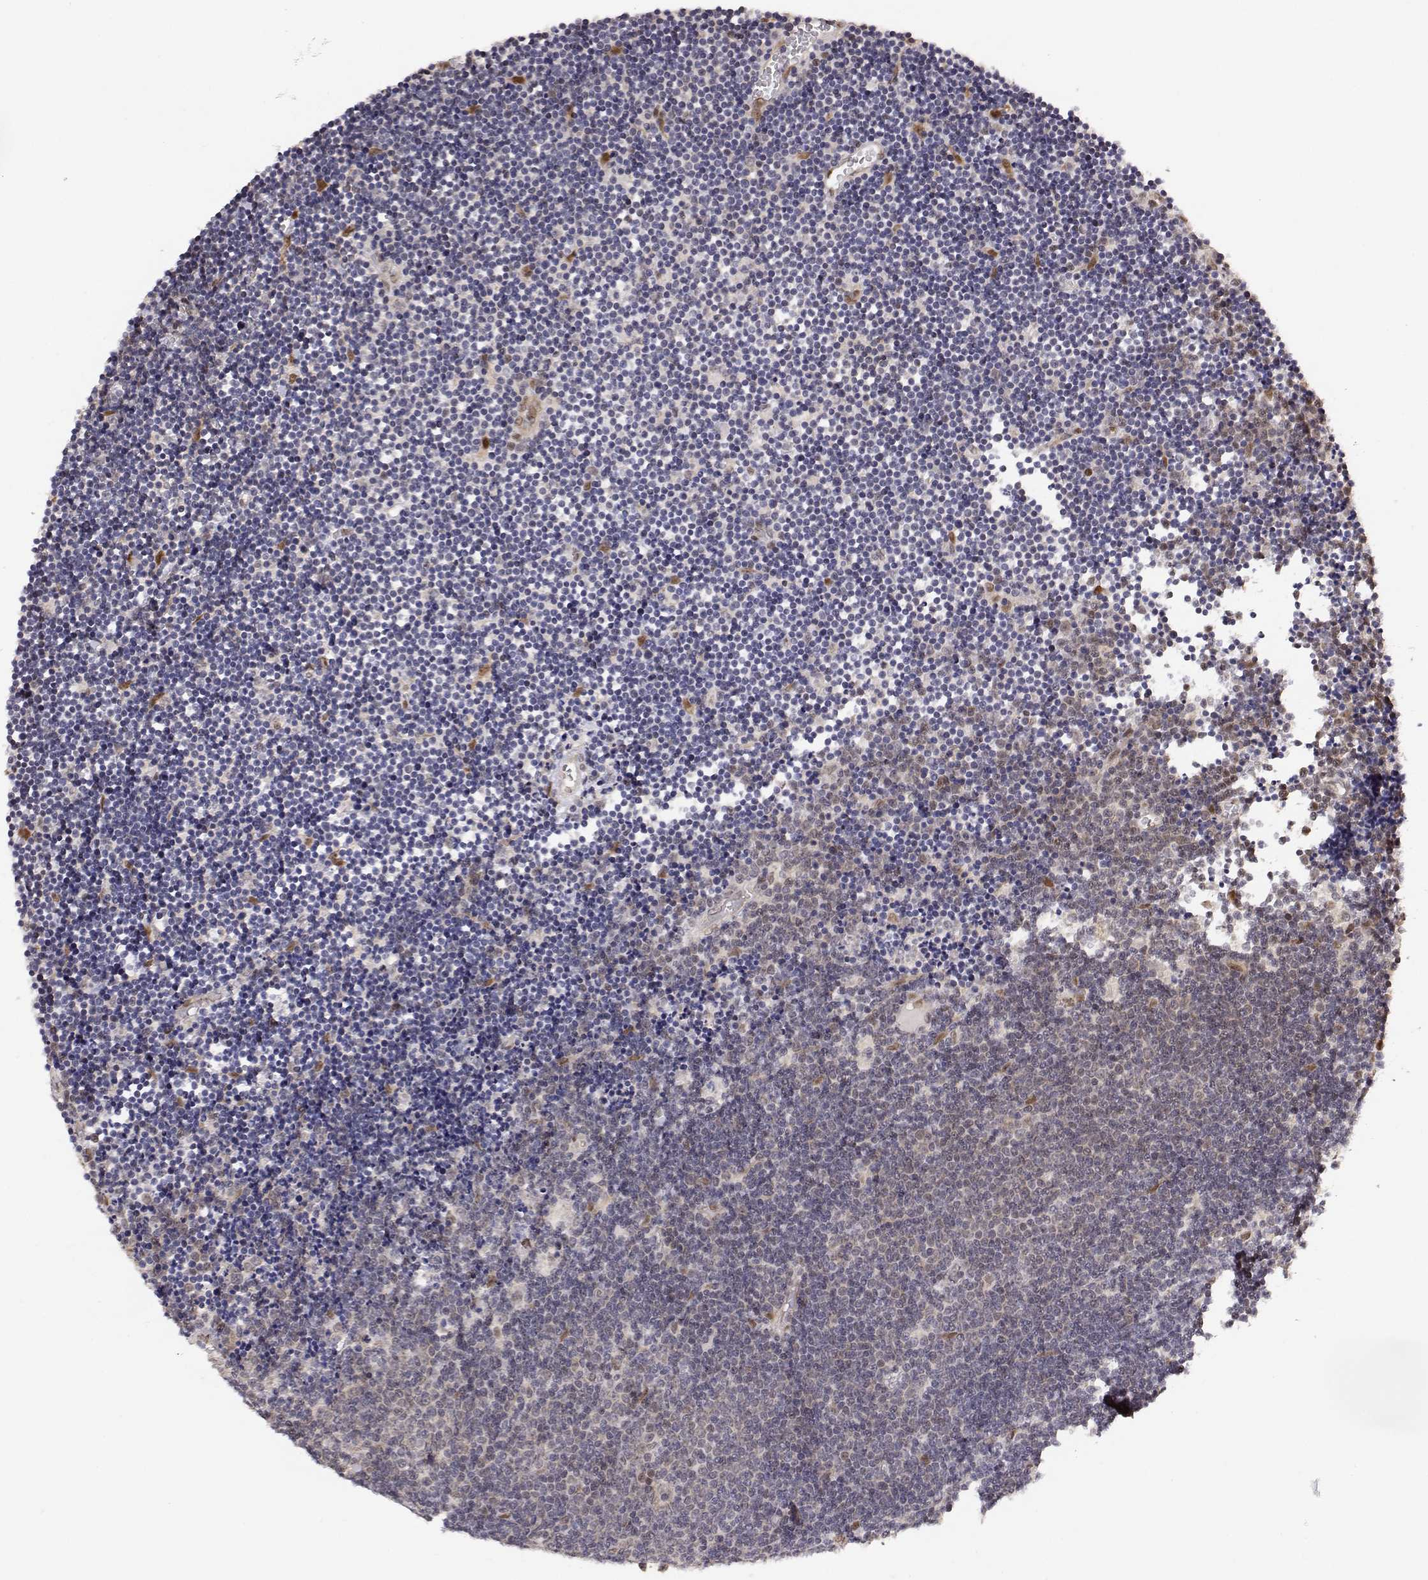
{"staining": {"intensity": "negative", "quantity": "none", "location": "none"}, "tissue": "lymphoma", "cell_type": "Tumor cells", "image_type": "cancer", "snomed": [{"axis": "morphology", "description": "Malignant lymphoma, non-Hodgkin's type, Low grade"}, {"axis": "topography", "description": "Brain"}], "caption": "Immunohistochemistry (IHC) of human lymphoma displays no positivity in tumor cells.", "gene": "BRCA1", "patient": {"sex": "female", "age": 66}}